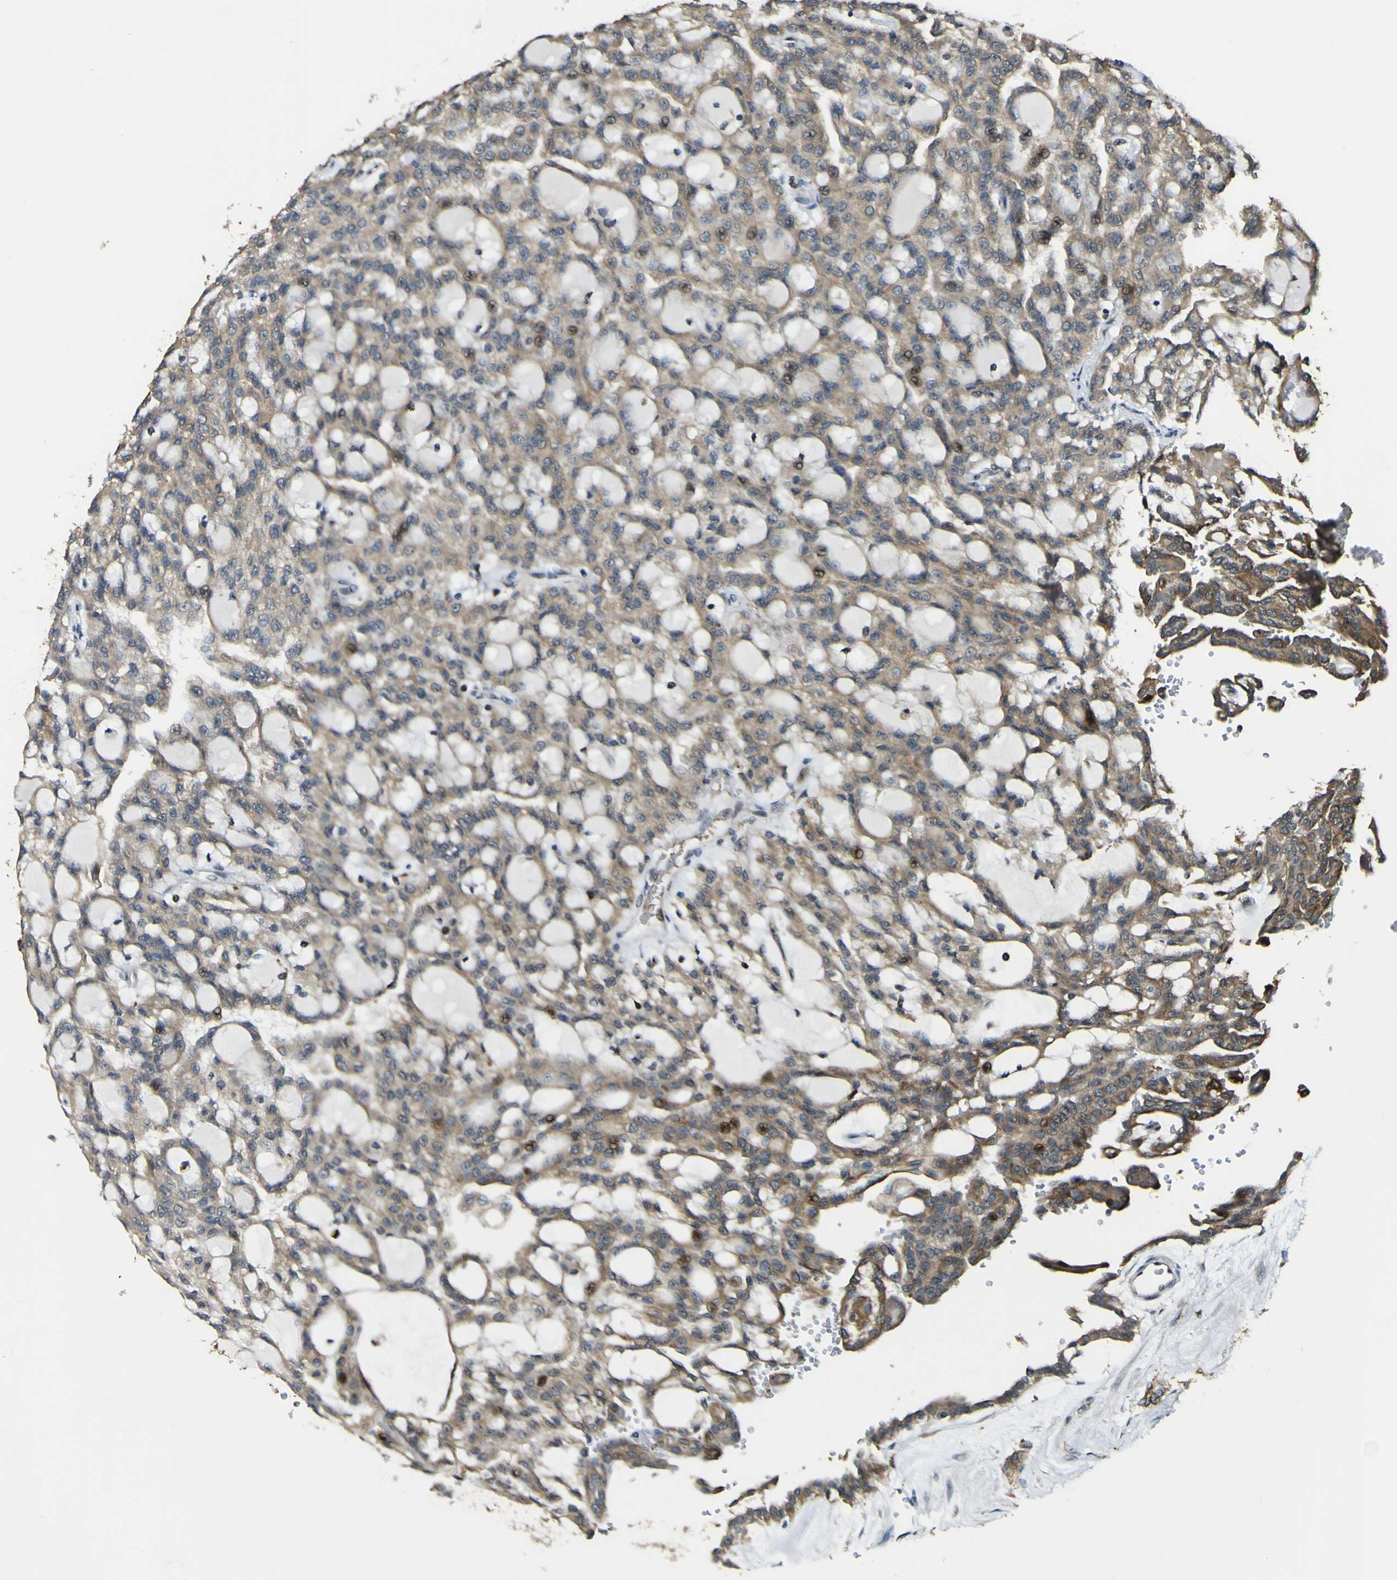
{"staining": {"intensity": "weak", "quantity": ">75%", "location": "cytoplasmic/membranous"}, "tissue": "renal cancer", "cell_type": "Tumor cells", "image_type": "cancer", "snomed": [{"axis": "morphology", "description": "Adenocarcinoma, NOS"}, {"axis": "topography", "description": "Kidney"}], "caption": "This is a micrograph of immunohistochemistry (IHC) staining of adenocarcinoma (renal), which shows weak expression in the cytoplasmic/membranous of tumor cells.", "gene": "LBHD1", "patient": {"sex": "male", "age": 63}}